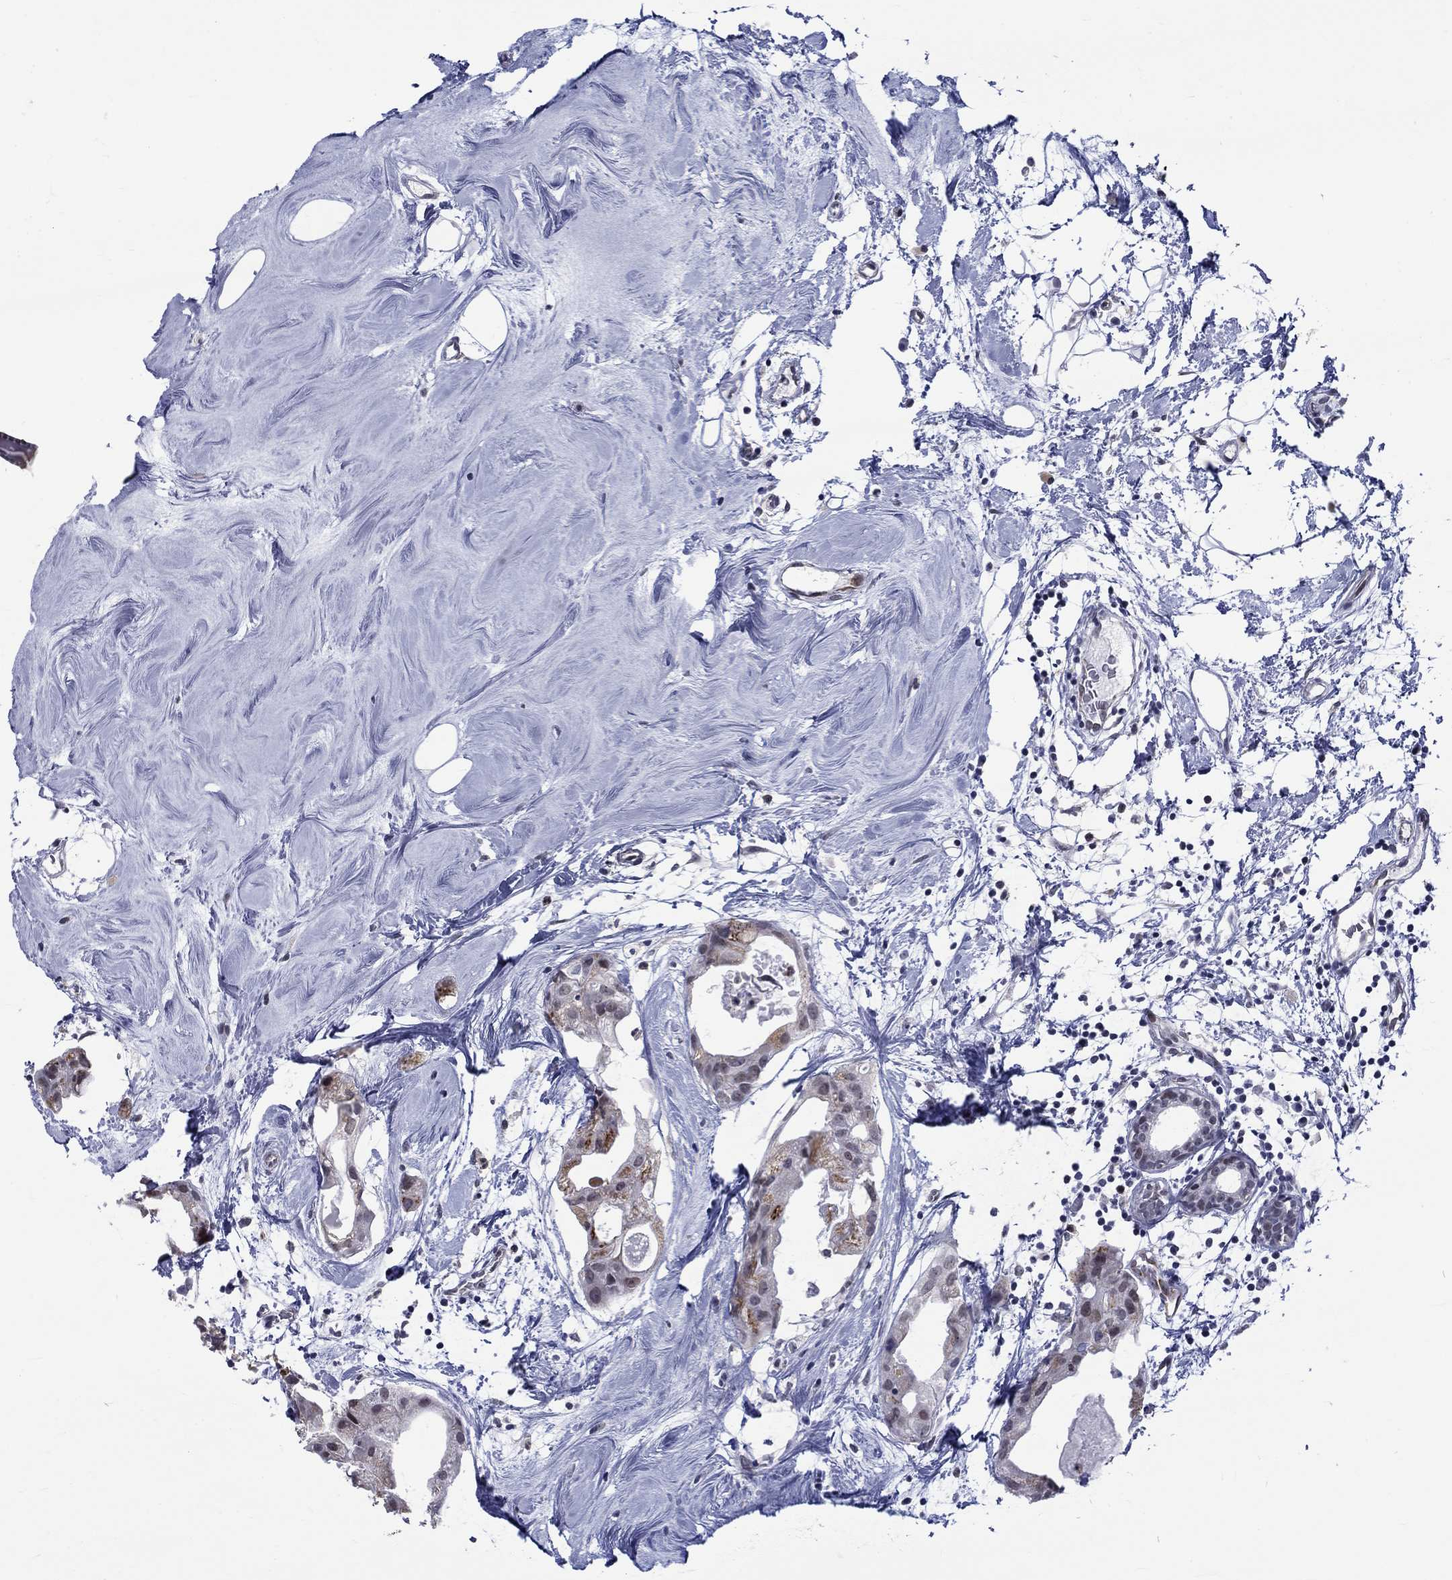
{"staining": {"intensity": "moderate", "quantity": "<25%", "location": "cytoplasmic/membranous,nuclear"}, "tissue": "breast cancer", "cell_type": "Tumor cells", "image_type": "cancer", "snomed": [{"axis": "morphology", "description": "Normal tissue, NOS"}, {"axis": "morphology", "description": "Duct carcinoma"}, {"axis": "topography", "description": "Breast"}], "caption": "Immunohistochemistry image of neoplastic tissue: human breast cancer (invasive ductal carcinoma) stained using immunohistochemistry (IHC) reveals low levels of moderate protein expression localized specifically in the cytoplasmic/membranous and nuclear of tumor cells, appearing as a cytoplasmic/membranous and nuclear brown color.", "gene": "ST6GALNAC1", "patient": {"sex": "female", "age": 40}}